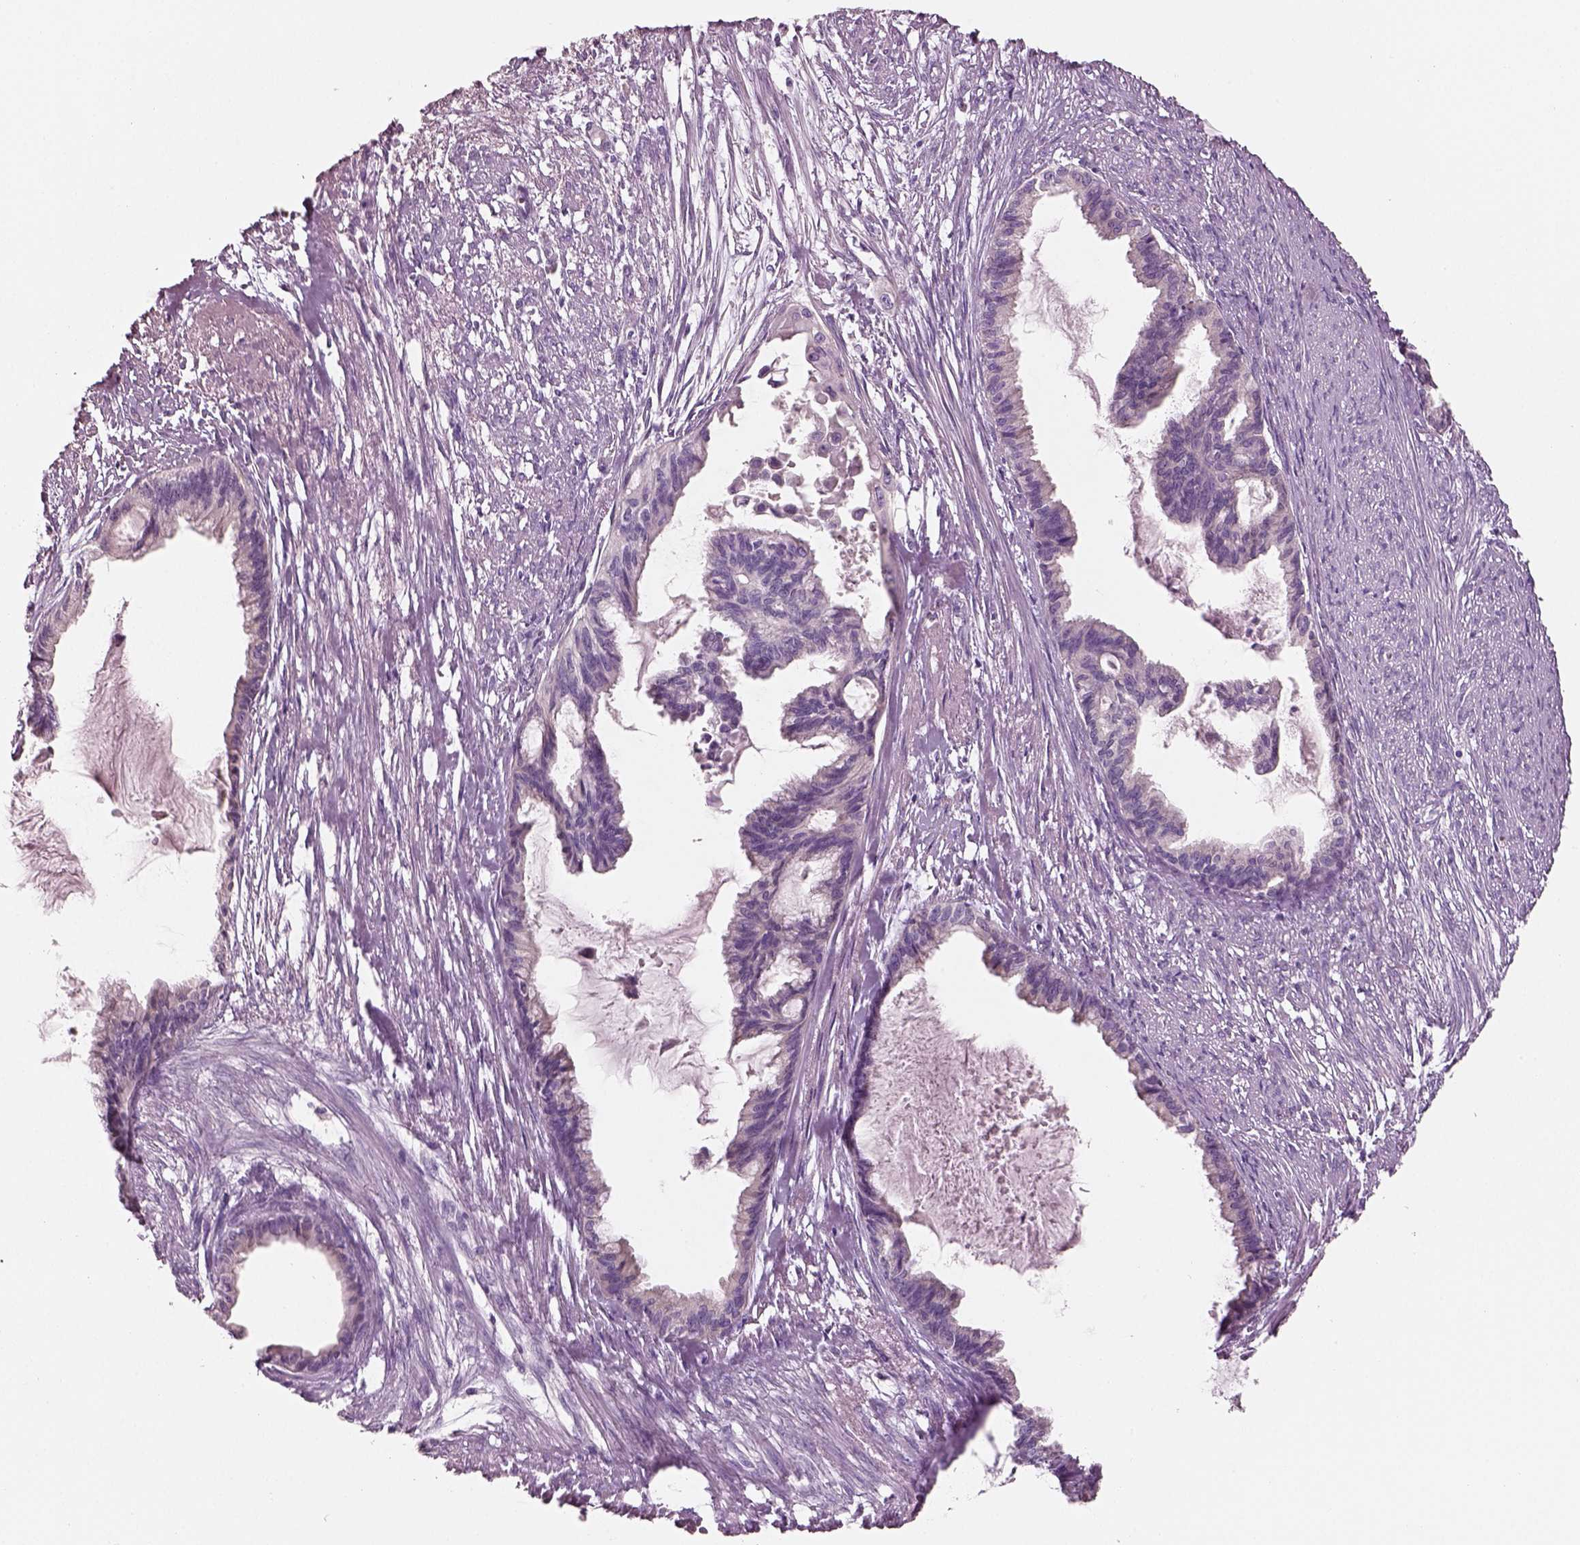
{"staining": {"intensity": "negative", "quantity": "none", "location": "none"}, "tissue": "endometrial cancer", "cell_type": "Tumor cells", "image_type": "cancer", "snomed": [{"axis": "morphology", "description": "Adenocarcinoma, NOS"}, {"axis": "topography", "description": "Endometrium"}], "caption": "Photomicrograph shows no significant protein expression in tumor cells of endometrial cancer.", "gene": "ELSPBP1", "patient": {"sex": "female", "age": 86}}